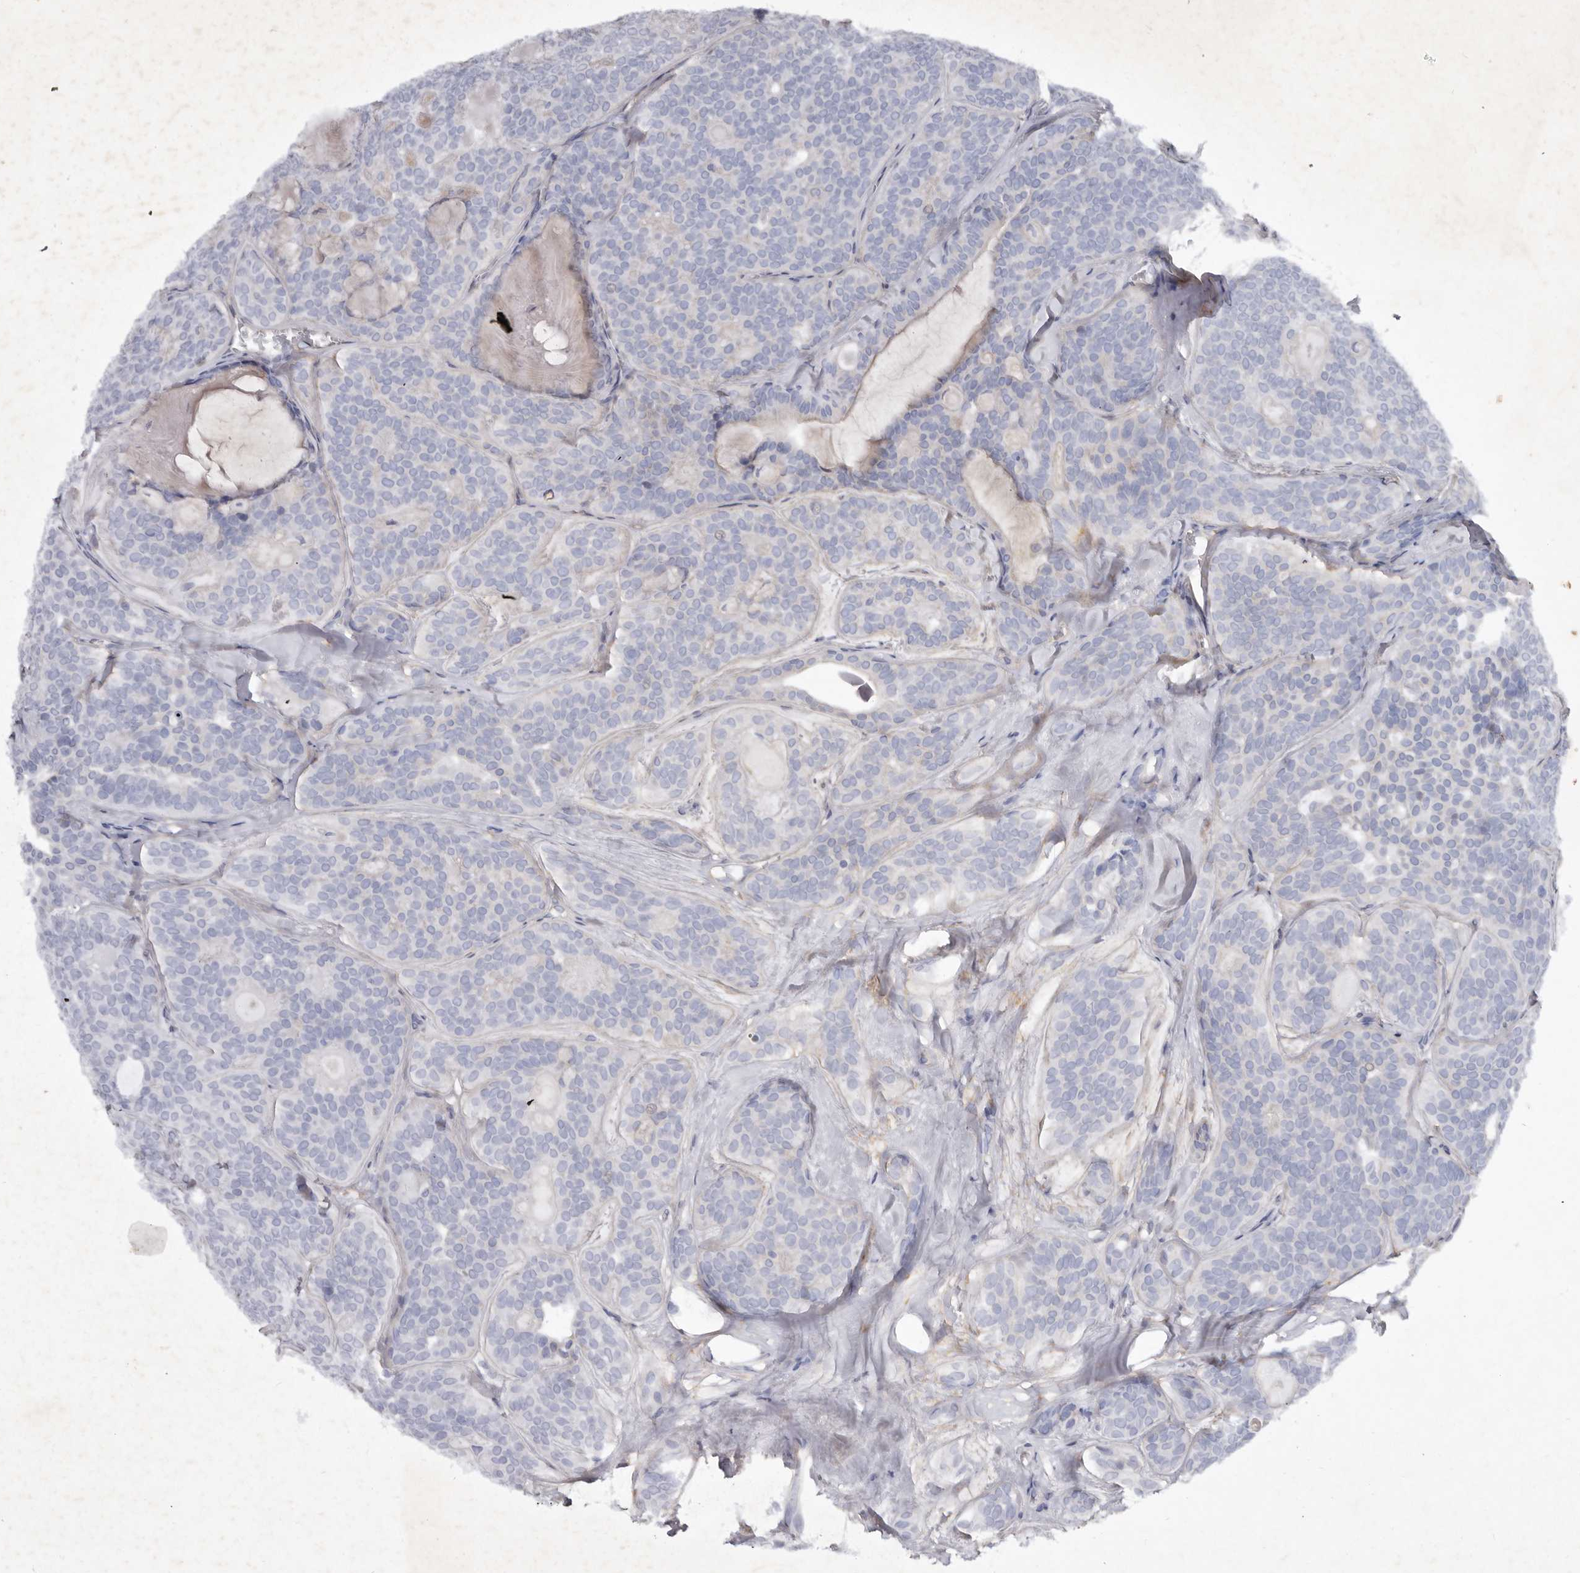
{"staining": {"intensity": "negative", "quantity": "none", "location": "none"}, "tissue": "head and neck cancer", "cell_type": "Tumor cells", "image_type": "cancer", "snomed": [{"axis": "morphology", "description": "Adenocarcinoma, NOS"}, {"axis": "topography", "description": "Head-Neck"}], "caption": "The immunohistochemistry (IHC) image has no significant expression in tumor cells of adenocarcinoma (head and neck) tissue.", "gene": "ABL1", "patient": {"sex": "male", "age": 66}}